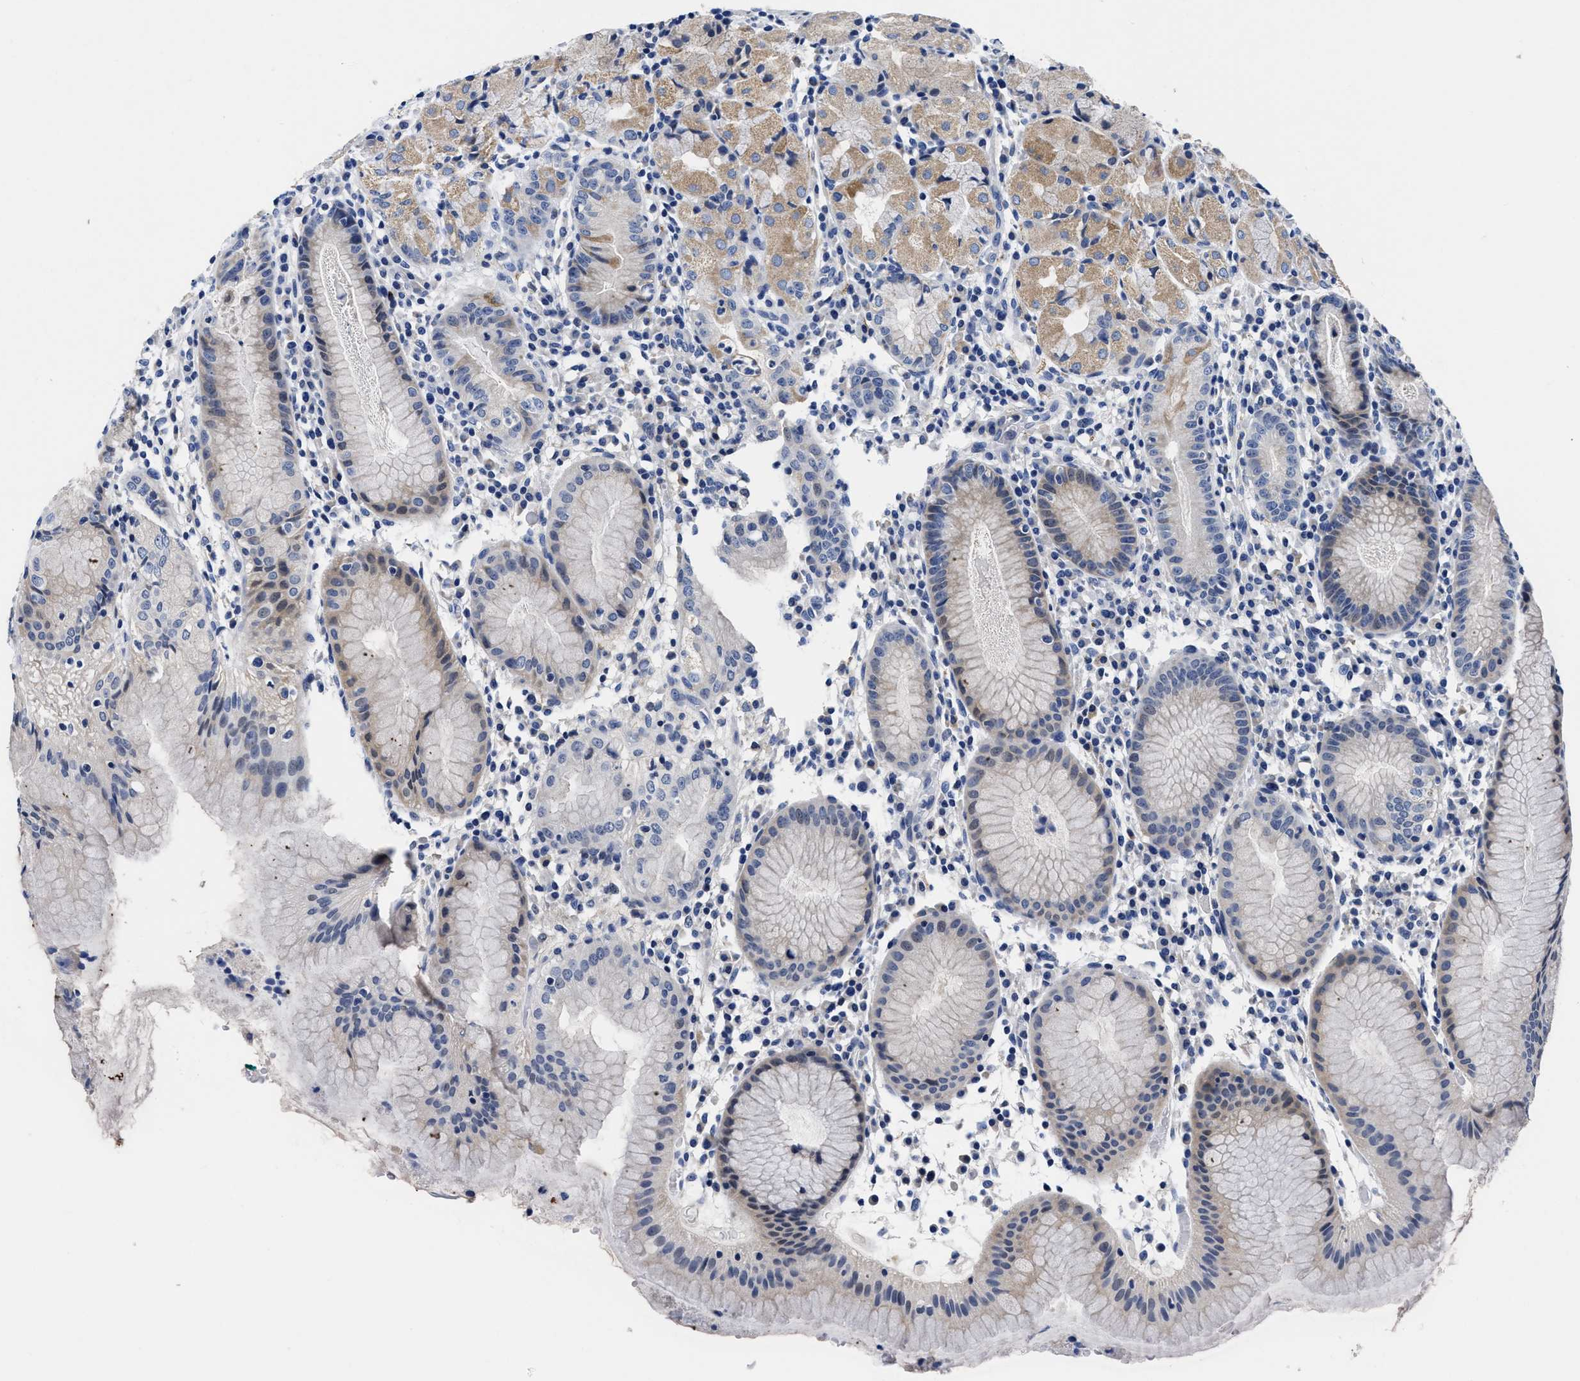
{"staining": {"intensity": "moderate", "quantity": ">75%", "location": "cytoplasmic/membranous"}, "tissue": "stomach", "cell_type": "Glandular cells", "image_type": "normal", "snomed": [{"axis": "morphology", "description": "Normal tissue, NOS"}, {"axis": "topography", "description": "Stomach"}, {"axis": "topography", "description": "Stomach, lower"}], "caption": "Stomach stained for a protein demonstrates moderate cytoplasmic/membranous positivity in glandular cells. Ihc stains the protein of interest in brown and the nuclei are stained blue.", "gene": "SLC35F1", "patient": {"sex": "female", "age": 75}}